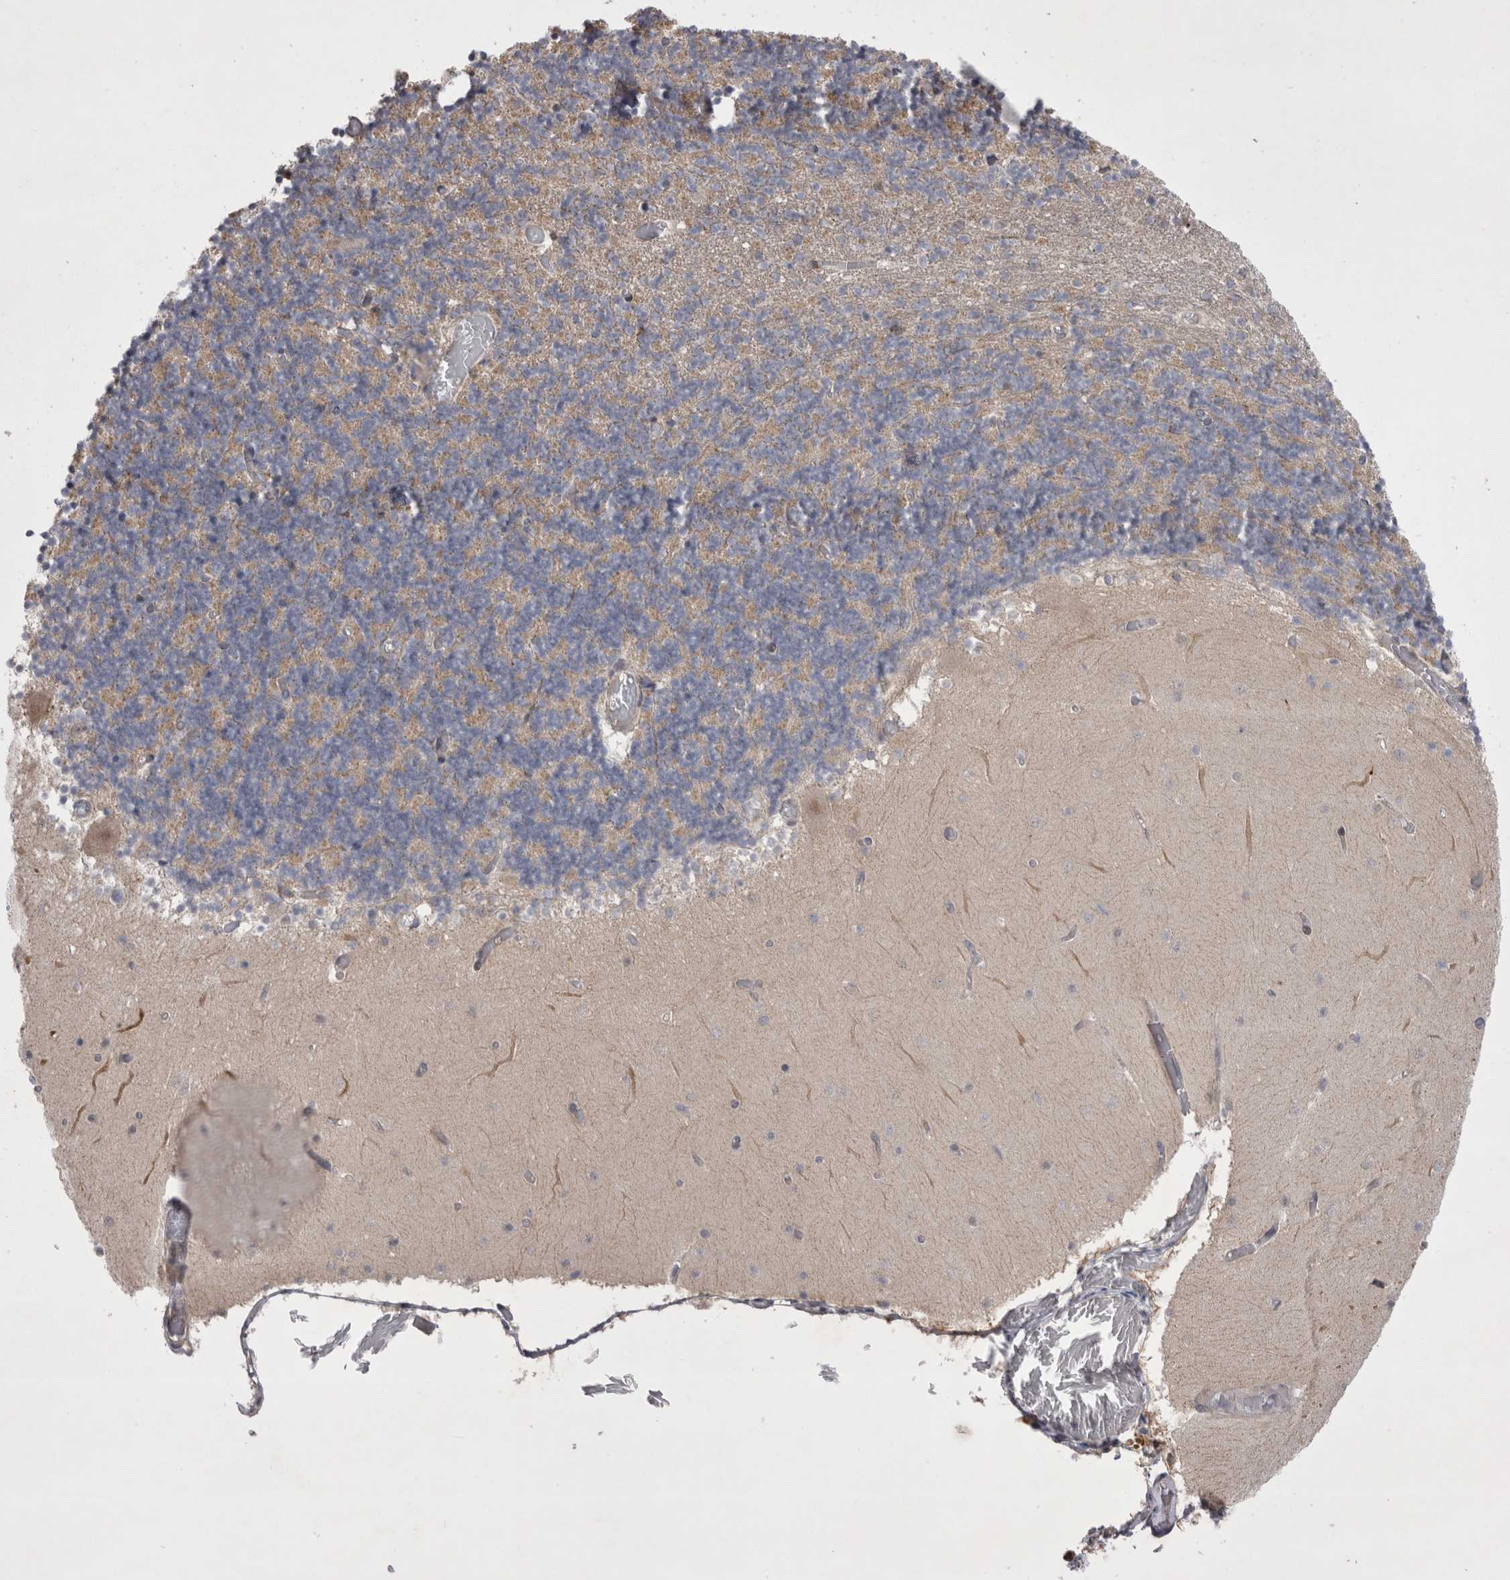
{"staining": {"intensity": "weak", "quantity": "25%-75%", "location": "cytoplasmic/membranous"}, "tissue": "cerebellum", "cell_type": "Cells in granular layer", "image_type": "normal", "snomed": [{"axis": "morphology", "description": "Normal tissue, NOS"}, {"axis": "topography", "description": "Cerebellum"}], "caption": "Protein staining exhibits weak cytoplasmic/membranous positivity in approximately 25%-75% of cells in granular layer in benign cerebellum. The protein of interest is stained brown, and the nuclei are stained in blue (DAB (3,3'-diaminobenzidine) IHC with brightfield microscopy, high magnification).", "gene": "NENF", "patient": {"sex": "female", "age": 28}}